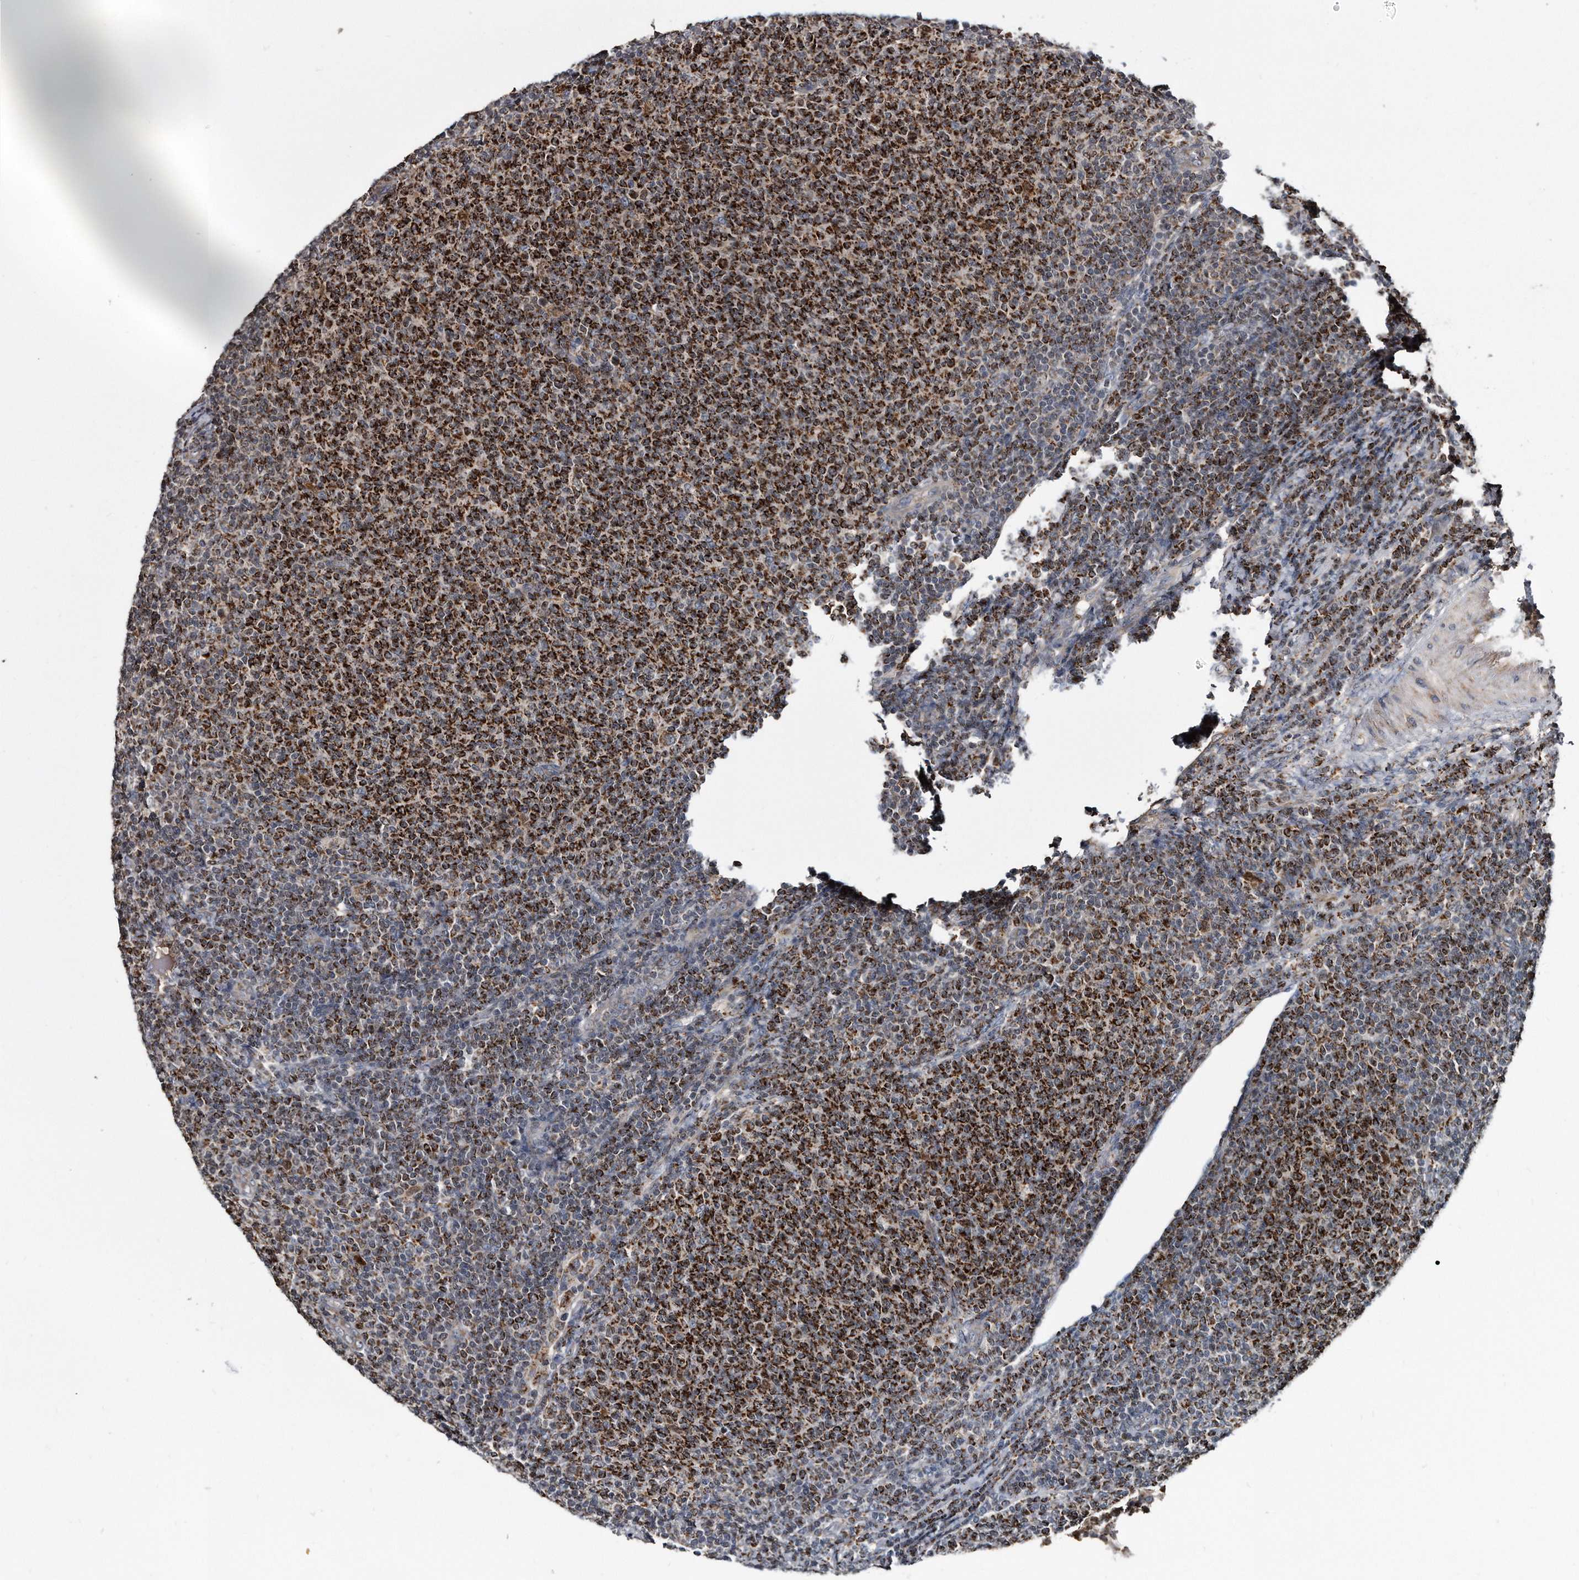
{"staining": {"intensity": "strong", "quantity": ">75%", "location": "cytoplasmic/membranous"}, "tissue": "lymphoma", "cell_type": "Tumor cells", "image_type": "cancer", "snomed": [{"axis": "morphology", "description": "Malignant lymphoma, non-Hodgkin's type, Low grade"}, {"axis": "topography", "description": "Lymph node"}], "caption": "Protein staining of malignant lymphoma, non-Hodgkin's type (low-grade) tissue displays strong cytoplasmic/membranous staining in approximately >75% of tumor cells.", "gene": "FAM136A", "patient": {"sex": "male", "age": 66}}